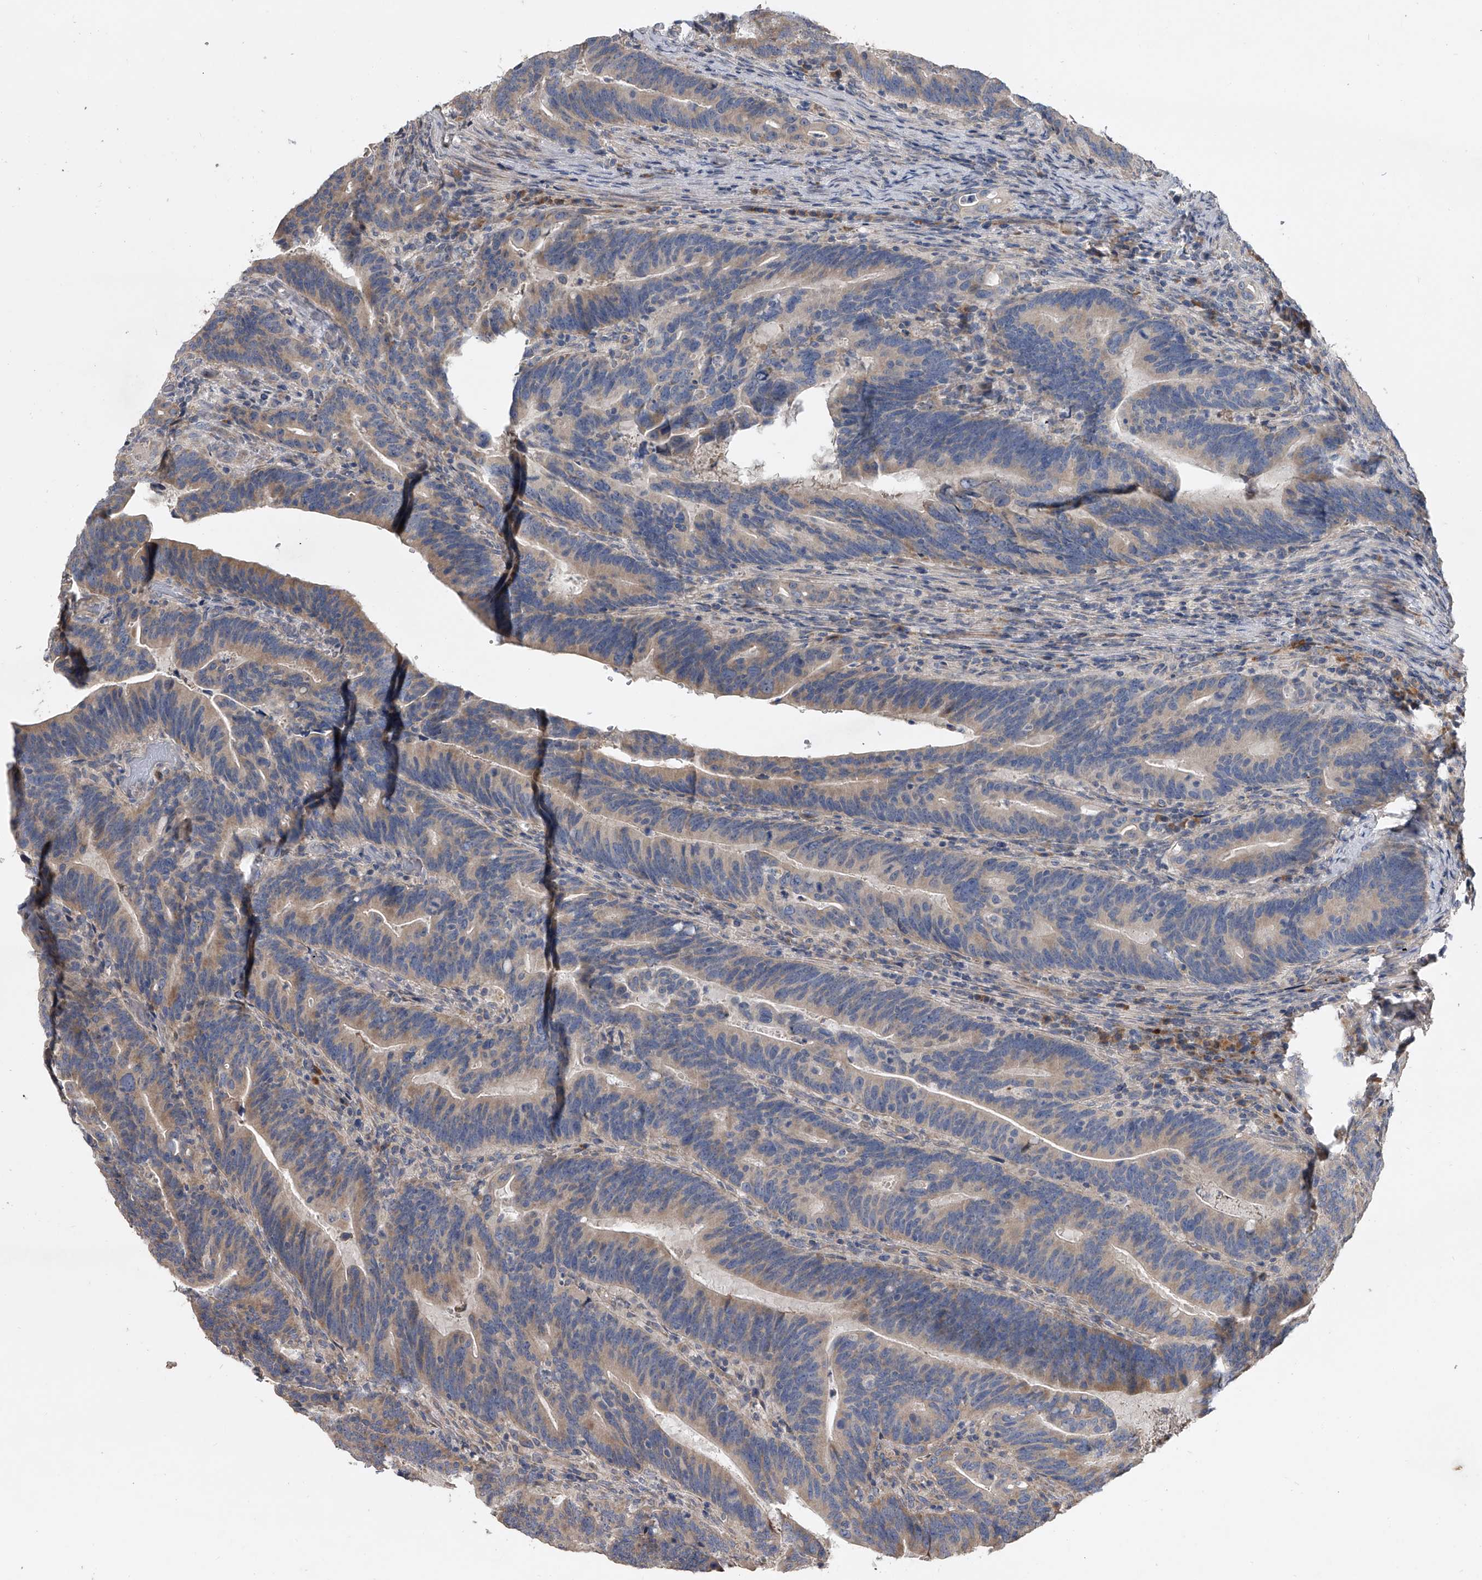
{"staining": {"intensity": "moderate", "quantity": ">75%", "location": "cytoplasmic/membranous"}, "tissue": "colorectal cancer", "cell_type": "Tumor cells", "image_type": "cancer", "snomed": [{"axis": "morphology", "description": "Adenocarcinoma, NOS"}, {"axis": "topography", "description": "Colon"}], "caption": "Colorectal cancer was stained to show a protein in brown. There is medium levels of moderate cytoplasmic/membranous expression in about >75% of tumor cells.", "gene": "DOCK9", "patient": {"sex": "female", "age": 66}}